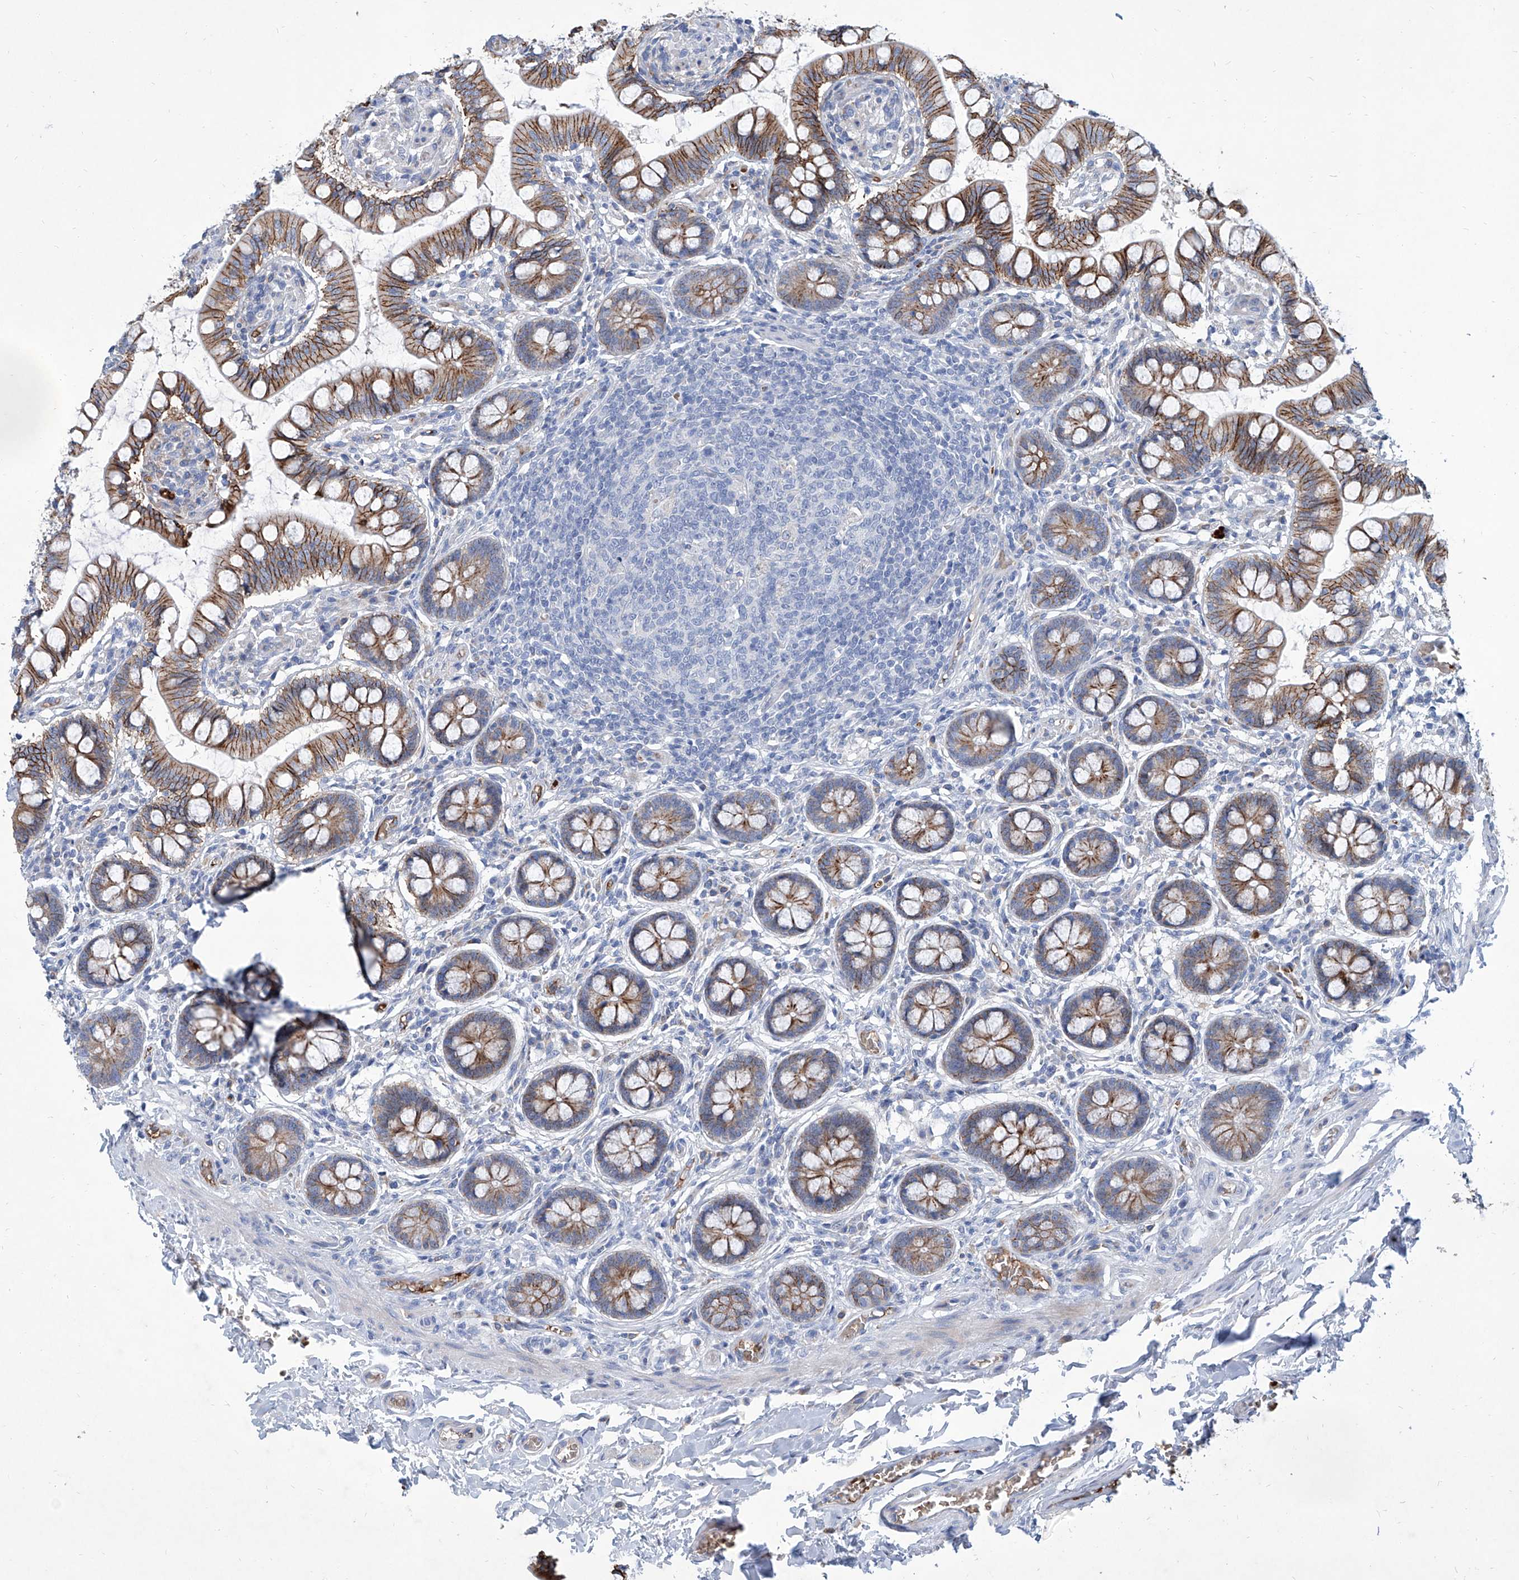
{"staining": {"intensity": "moderate", "quantity": ">75%", "location": "cytoplasmic/membranous"}, "tissue": "small intestine", "cell_type": "Glandular cells", "image_type": "normal", "snomed": [{"axis": "morphology", "description": "Normal tissue, NOS"}, {"axis": "topography", "description": "Small intestine"}], "caption": "Immunohistochemical staining of unremarkable small intestine demonstrates moderate cytoplasmic/membranous protein staining in about >75% of glandular cells.", "gene": "FPR2", "patient": {"sex": "male", "age": 52}}